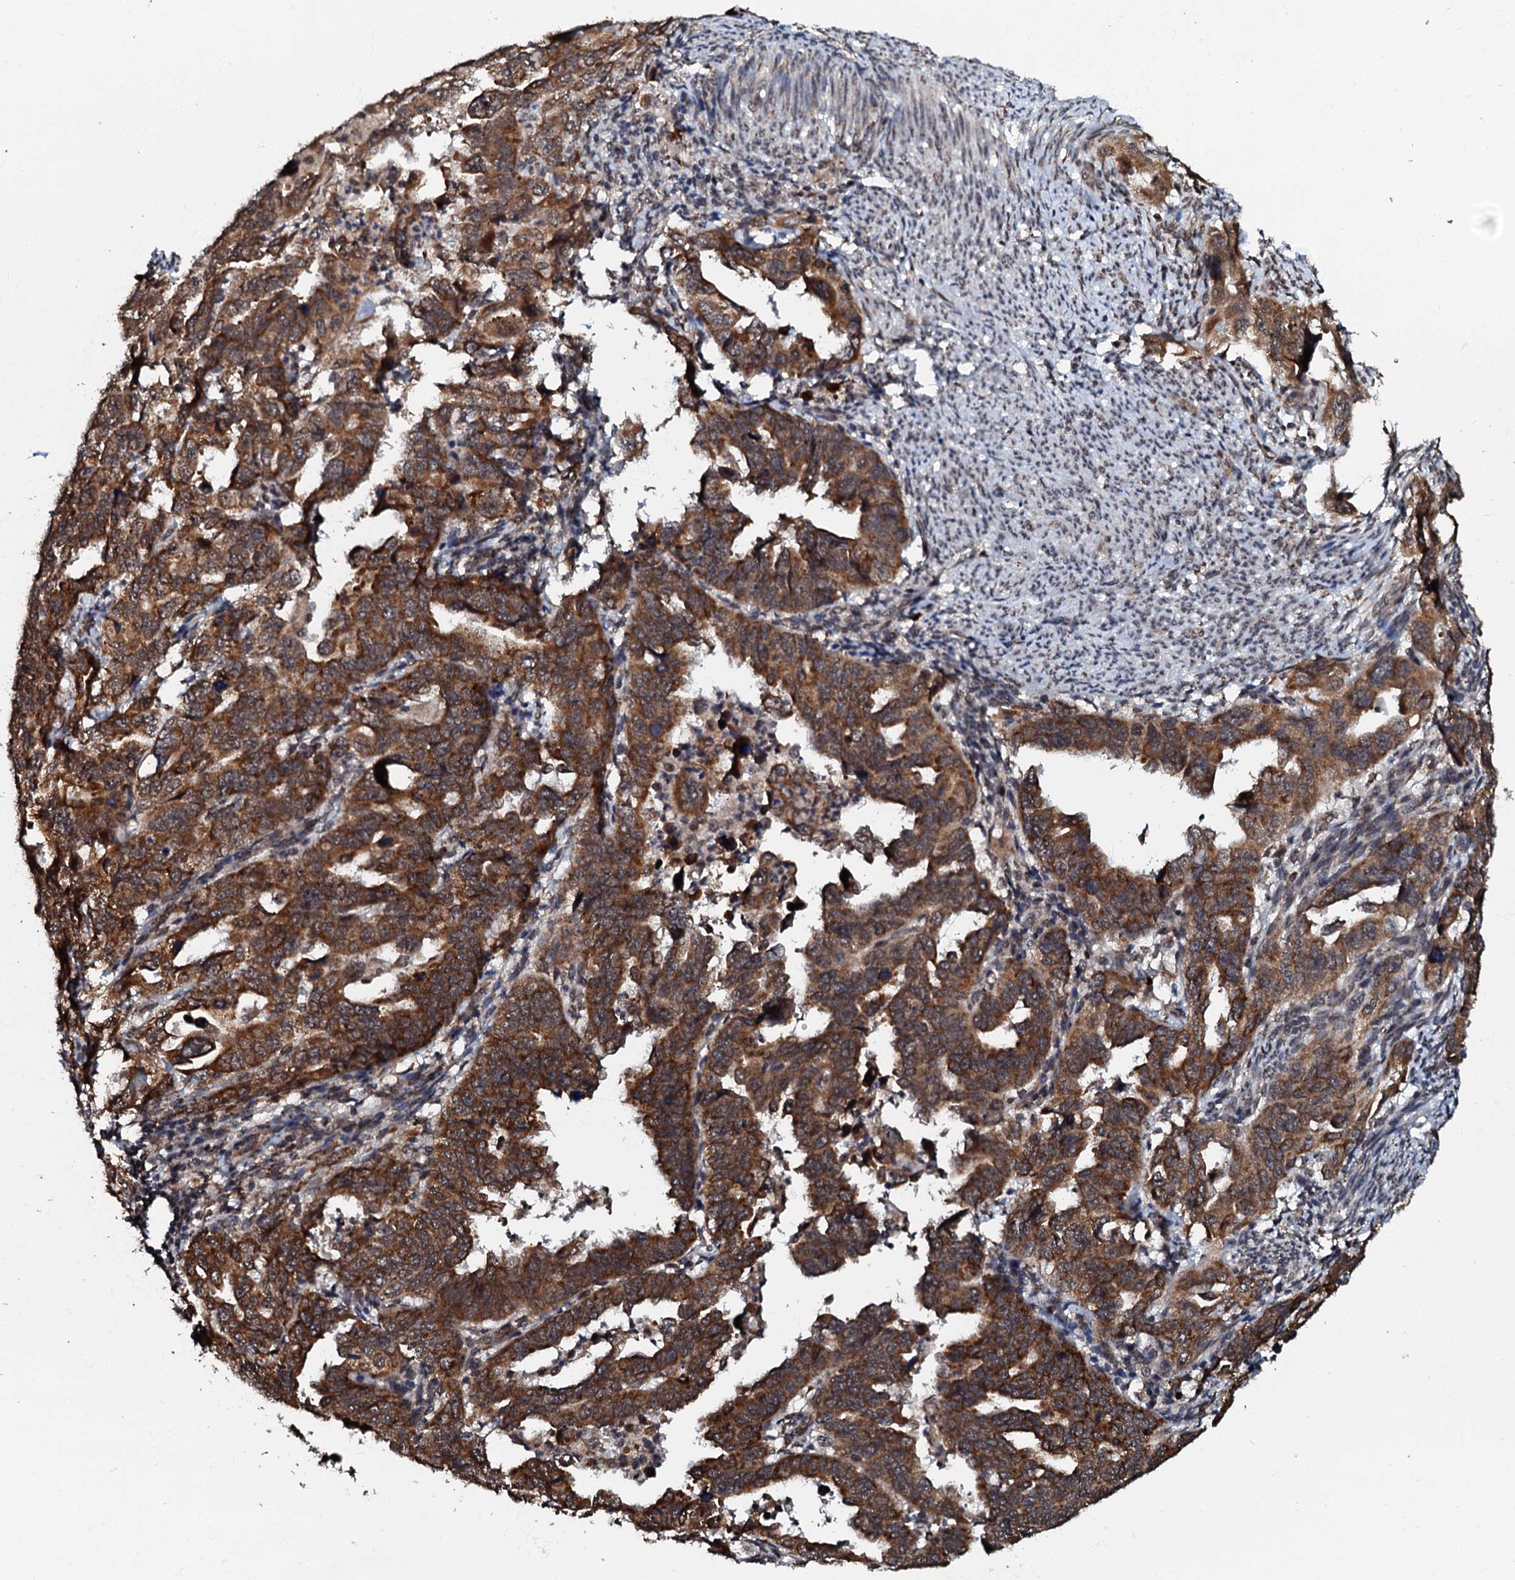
{"staining": {"intensity": "strong", "quantity": ">75%", "location": "cytoplasmic/membranous,nuclear"}, "tissue": "endometrial cancer", "cell_type": "Tumor cells", "image_type": "cancer", "snomed": [{"axis": "morphology", "description": "Adenocarcinoma, NOS"}, {"axis": "topography", "description": "Endometrium"}], "caption": "The image reveals a brown stain indicating the presence of a protein in the cytoplasmic/membranous and nuclear of tumor cells in endometrial adenocarcinoma.", "gene": "C18orf32", "patient": {"sex": "female", "age": 65}}